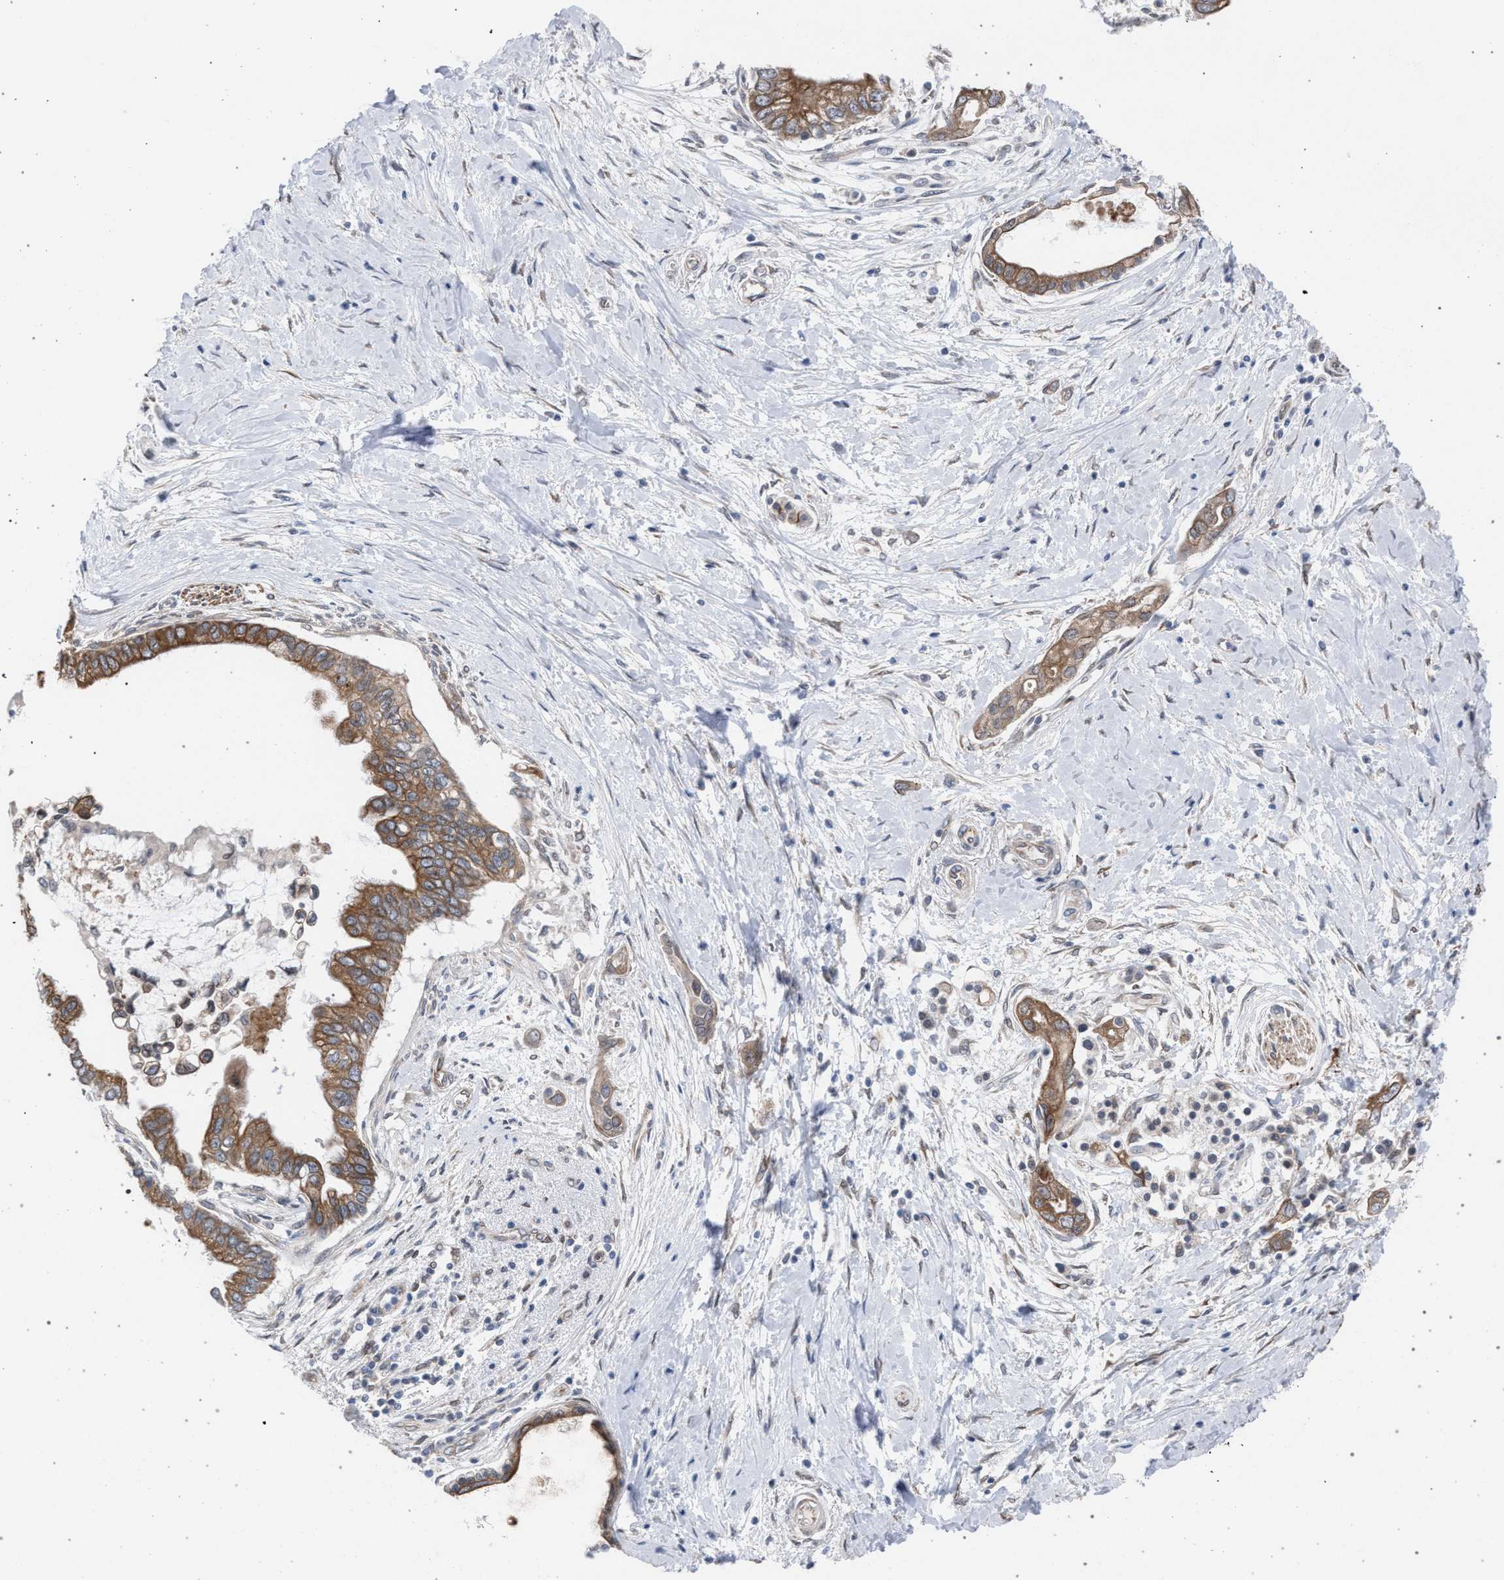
{"staining": {"intensity": "moderate", "quantity": ">75%", "location": "cytoplasmic/membranous"}, "tissue": "pancreatic cancer", "cell_type": "Tumor cells", "image_type": "cancer", "snomed": [{"axis": "morphology", "description": "Adenocarcinoma, NOS"}, {"axis": "topography", "description": "Pancreas"}], "caption": "Immunohistochemical staining of human pancreatic cancer exhibits moderate cytoplasmic/membranous protein staining in about >75% of tumor cells.", "gene": "ARPC5L", "patient": {"sex": "male", "age": 59}}